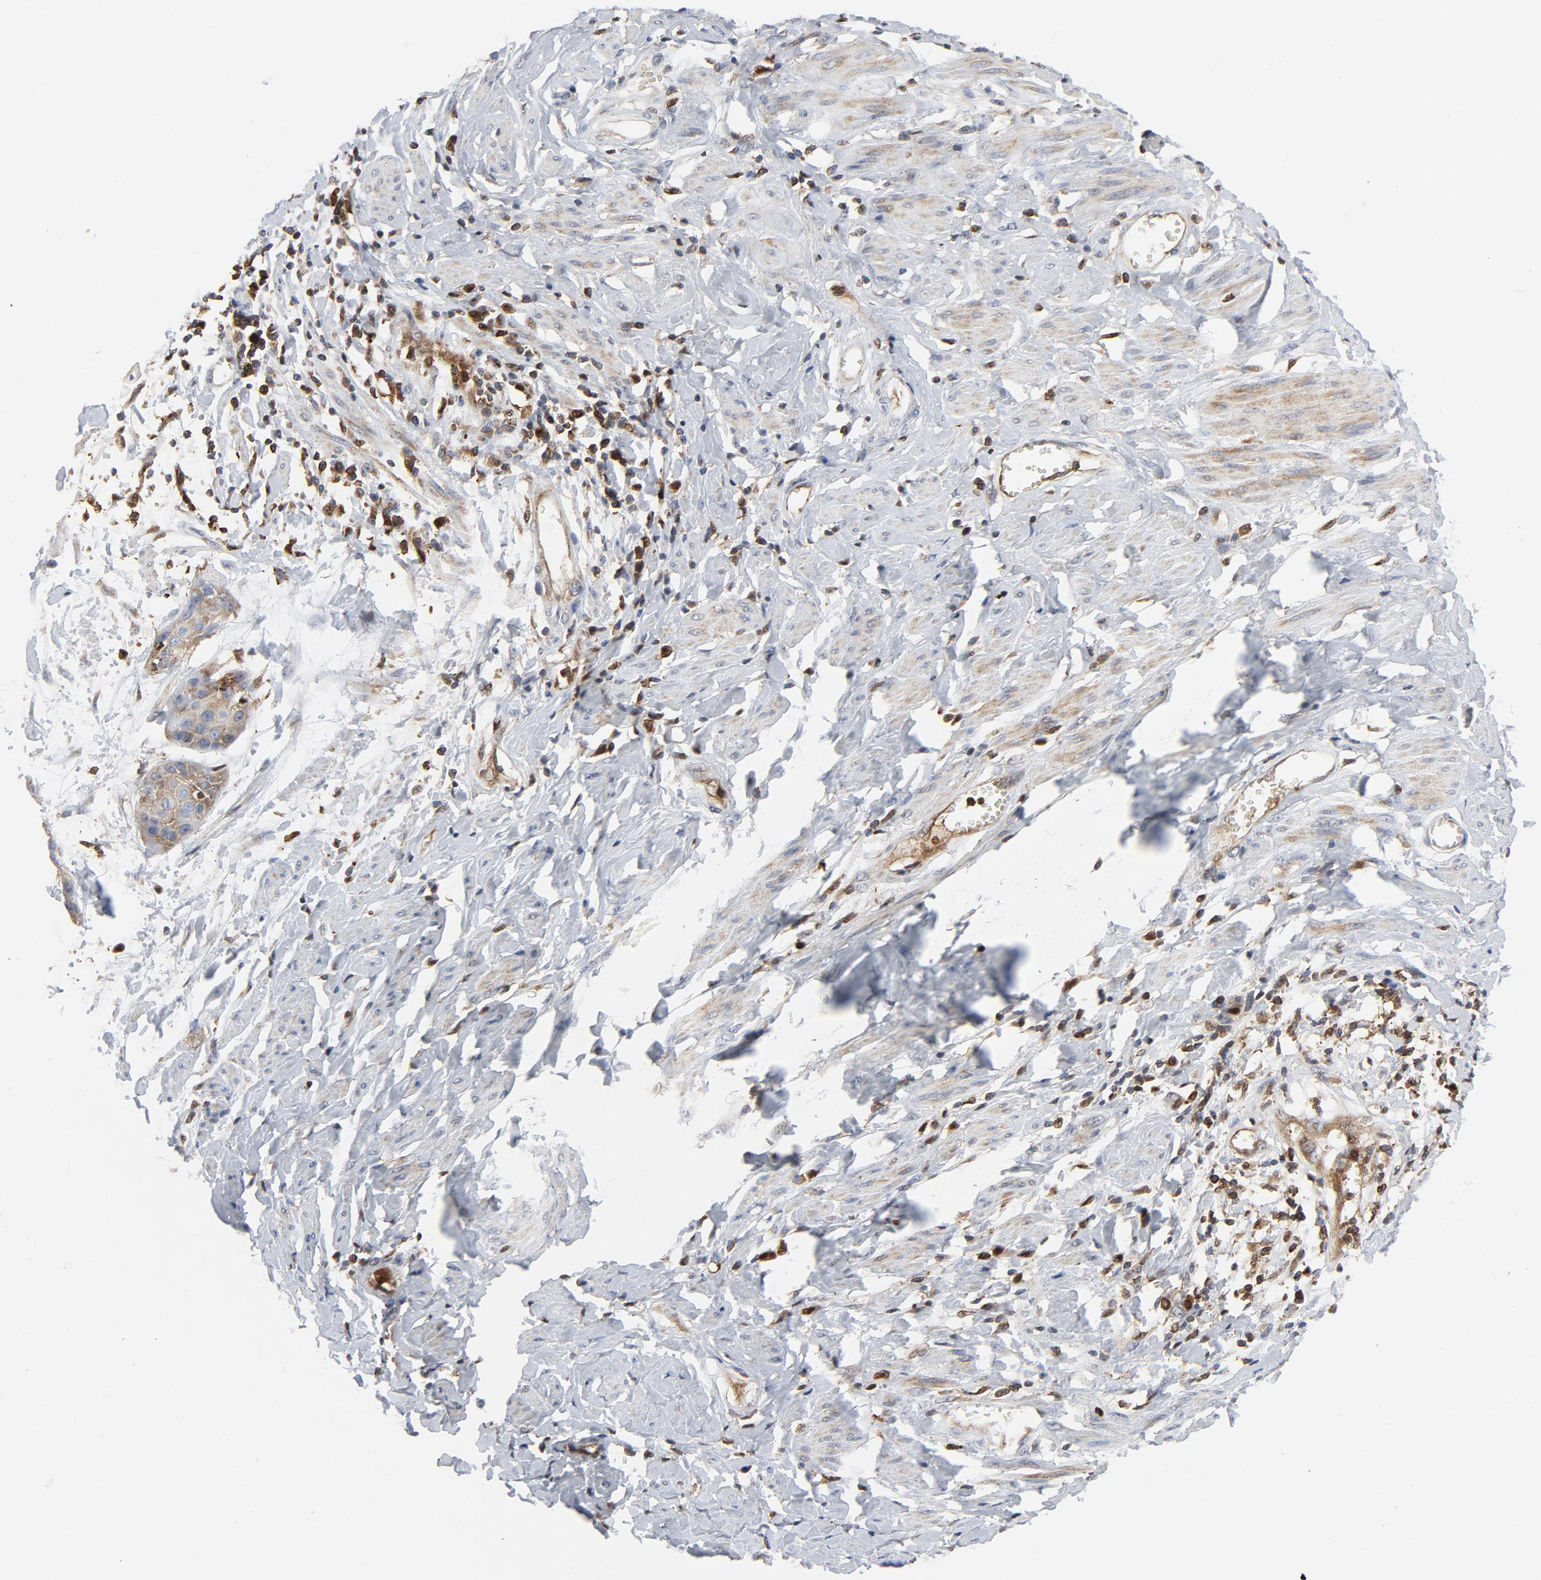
{"staining": {"intensity": "moderate", "quantity": ">75%", "location": "cytoplasmic/membranous"}, "tissue": "cervical cancer", "cell_type": "Tumor cells", "image_type": "cancer", "snomed": [{"axis": "morphology", "description": "Squamous cell carcinoma, NOS"}, {"axis": "topography", "description": "Cervix"}], "caption": "Immunohistochemistry (IHC) (DAB) staining of squamous cell carcinoma (cervical) demonstrates moderate cytoplasmic/membranous protein staining in approximately >75% of tumor cells. The staining was performed using DAB (3,3'-diaminobenzidine), with brown indicating positive protein expression. Nuclei are stained blue with hematoxylin.", "gene": "YES1", "patient": {"sex": "female", "age": 57}}